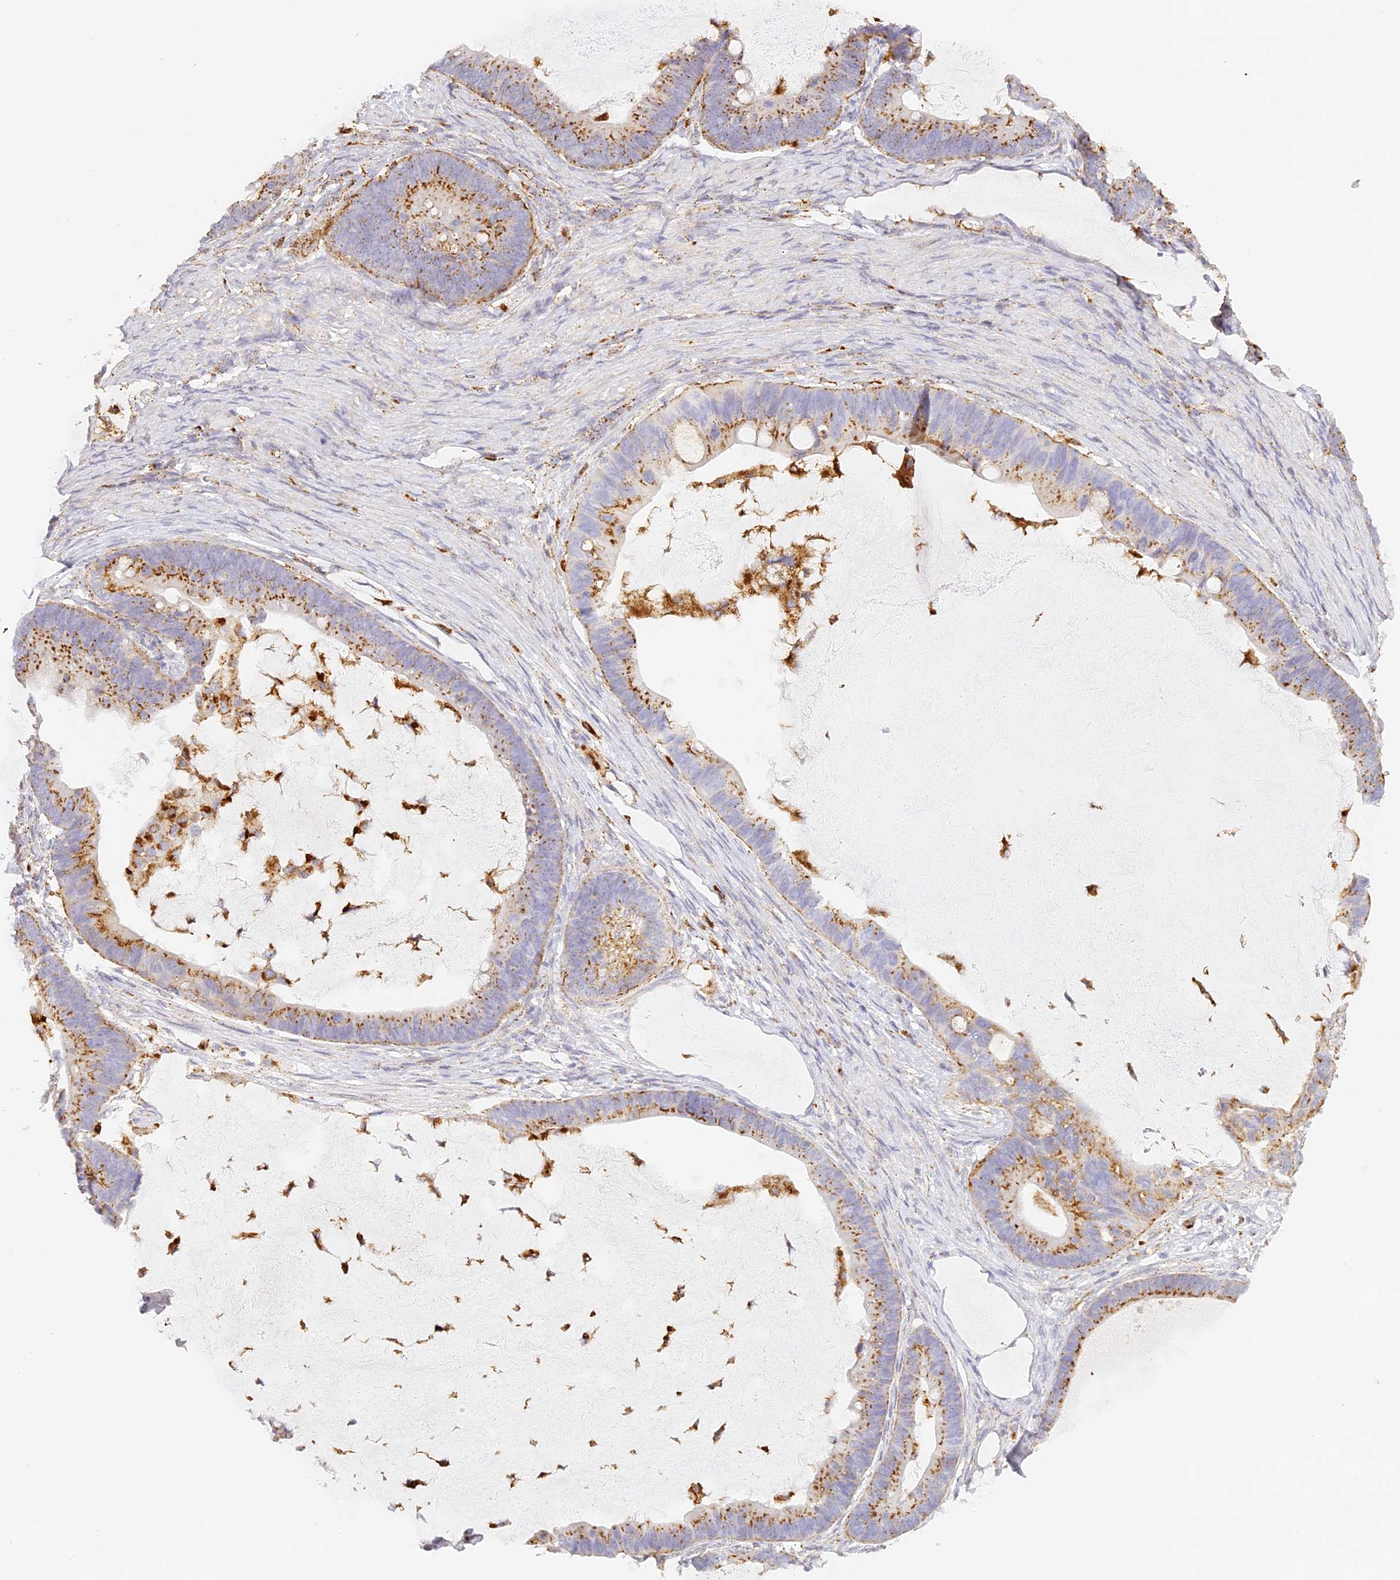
{"staining": {"intensity": "moderate", "quantity": ">75%", "location": "cytoplasmic/membranous"}, "tissue": "ovarian cancer", "cell_type": "Tumor cells", "image_type": "cancer", "snomed": [{"axis": "morphology", "description": "Cystadenocarcinoma, mucinous, NOS"}, {"axis": "topography", "description": "Ovary"}], "caption": "DAB immunohistochemical staining of ovarian cancer demonstrates moderate cytoplasmic/membranous protein expression in approximately >75% of tumor cells. Nuclei are stained in blue.", "gene": "LAMP2", "patient": {"sex": "female", "age": 61}}